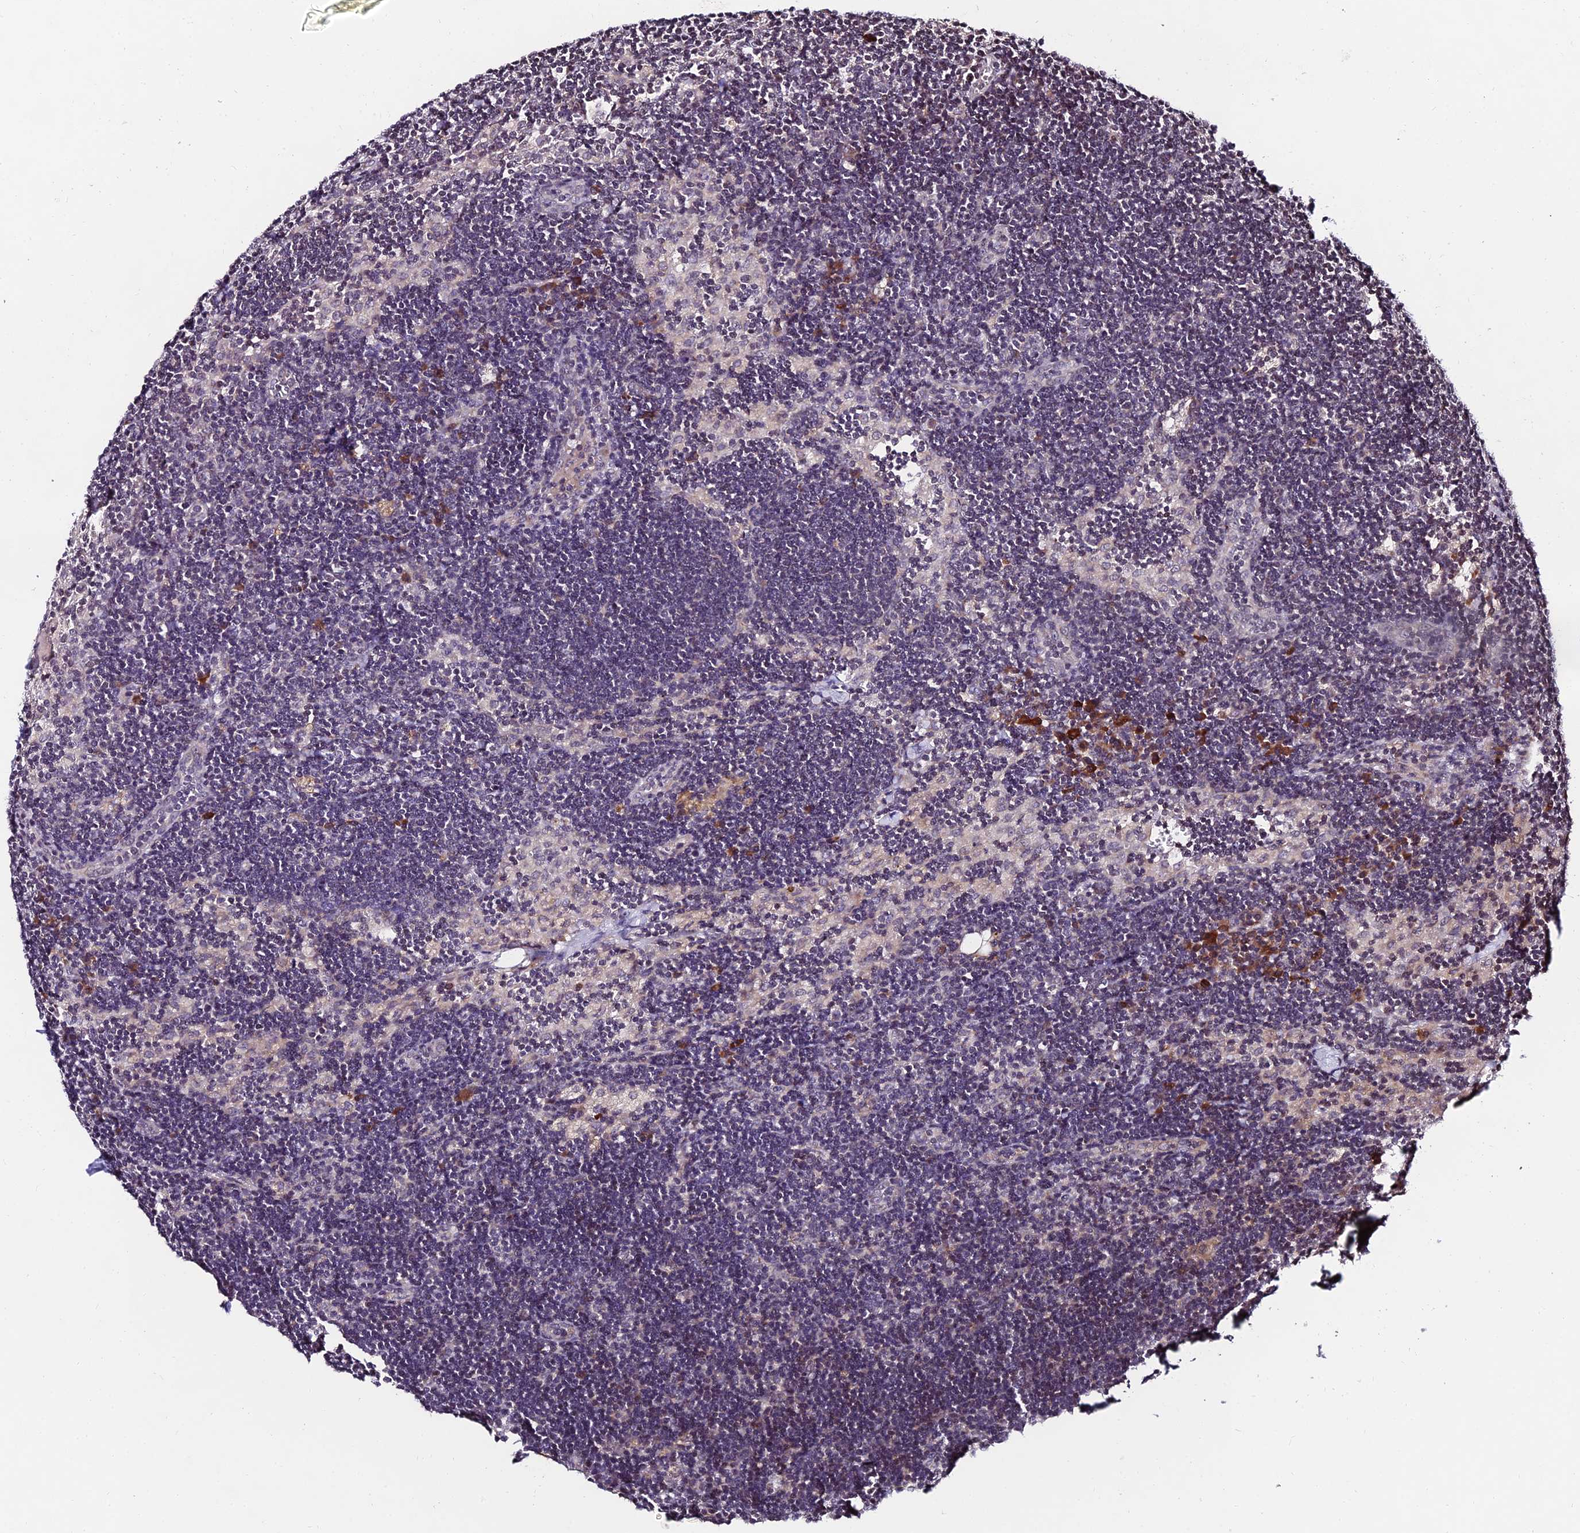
{"staining": {"intensity": "moderate", "quantity": "<25%", "location": "cytoplasmic/membranous"}, "tissue": "lymph node", "cell_type": "Non-germinal center cells", "image_type": "normal", "snomed": [{"axis": "morphology", "description": "Normal tissue, NOS"}, {"axis": "topography", "description": "Lymph node"}], "caption": "Immunohistochemistry (IHC) histopathology image of unremarkable human lymph node stained for a protein (brown), which exhibits low levels of moderate cytoplasmic/membranous staining in about <25% of non-germinal center cells.", "gene": "CDNF", "patient": {"sex": "male", "age": 24}}